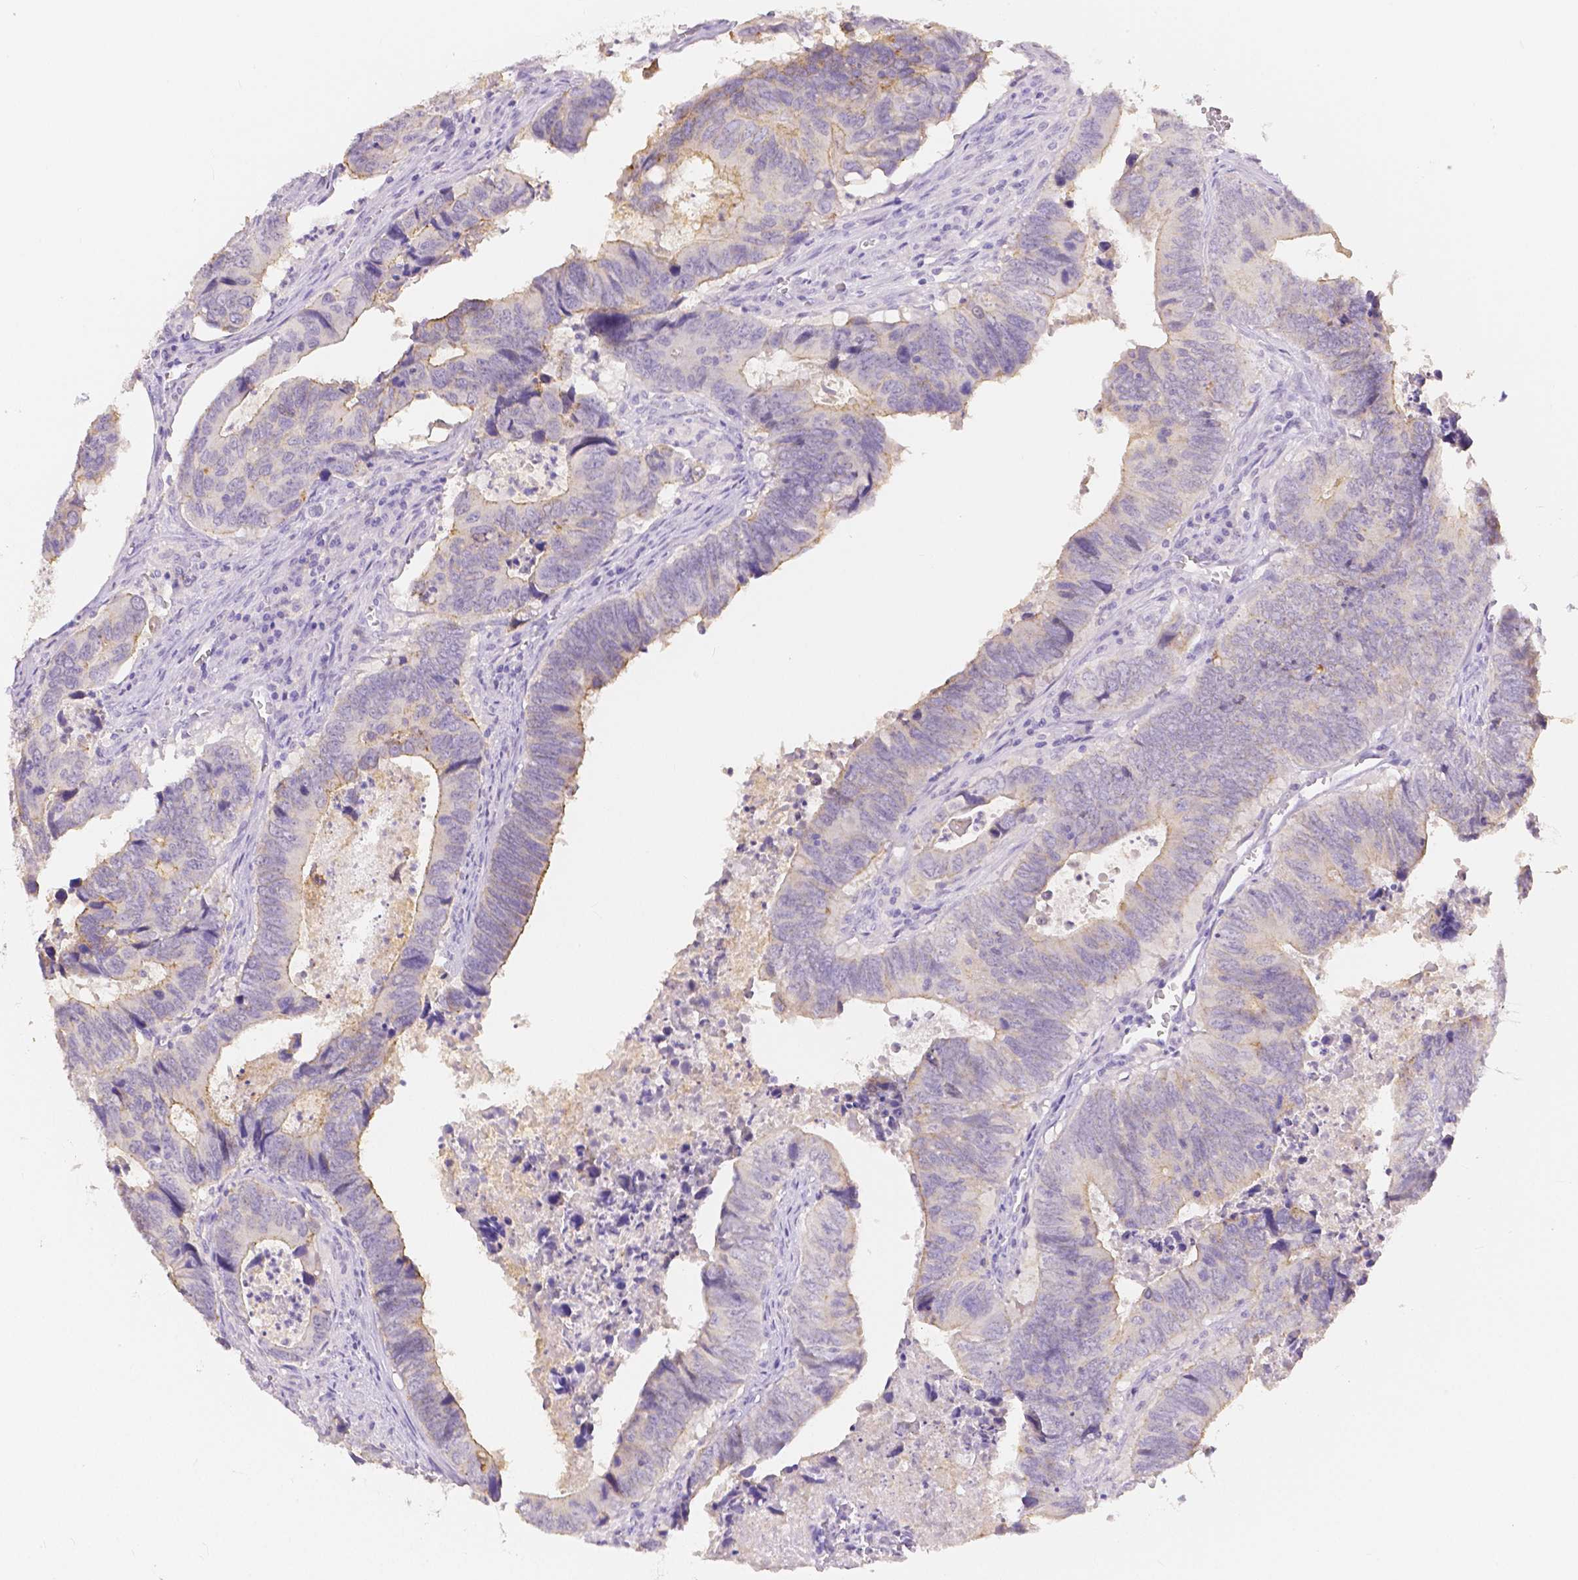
{"staining": {"intensity": "weak", "quantity": "25%-75%", "location": "cytoplasmic/membranous"}, "tissue": "colorectal cancer", "cell_type": "Tumor cells", "image_type": "cancer", "snomed": [{"axis": "morphology", "description": "Adenocarcinoma, NOS"}, {"axis": "topography", "description": "Colon"}], "caption": "Colorectal adenocarcinoma was stained to show a protein in brown. There is low levels of weak cytoplasmic/membranous staining in approximately 25%-75% of tumor cells. Nuclei are stained in blue.", "gene": "OCLN", "patient": {"sex": "female", "age": 82}}